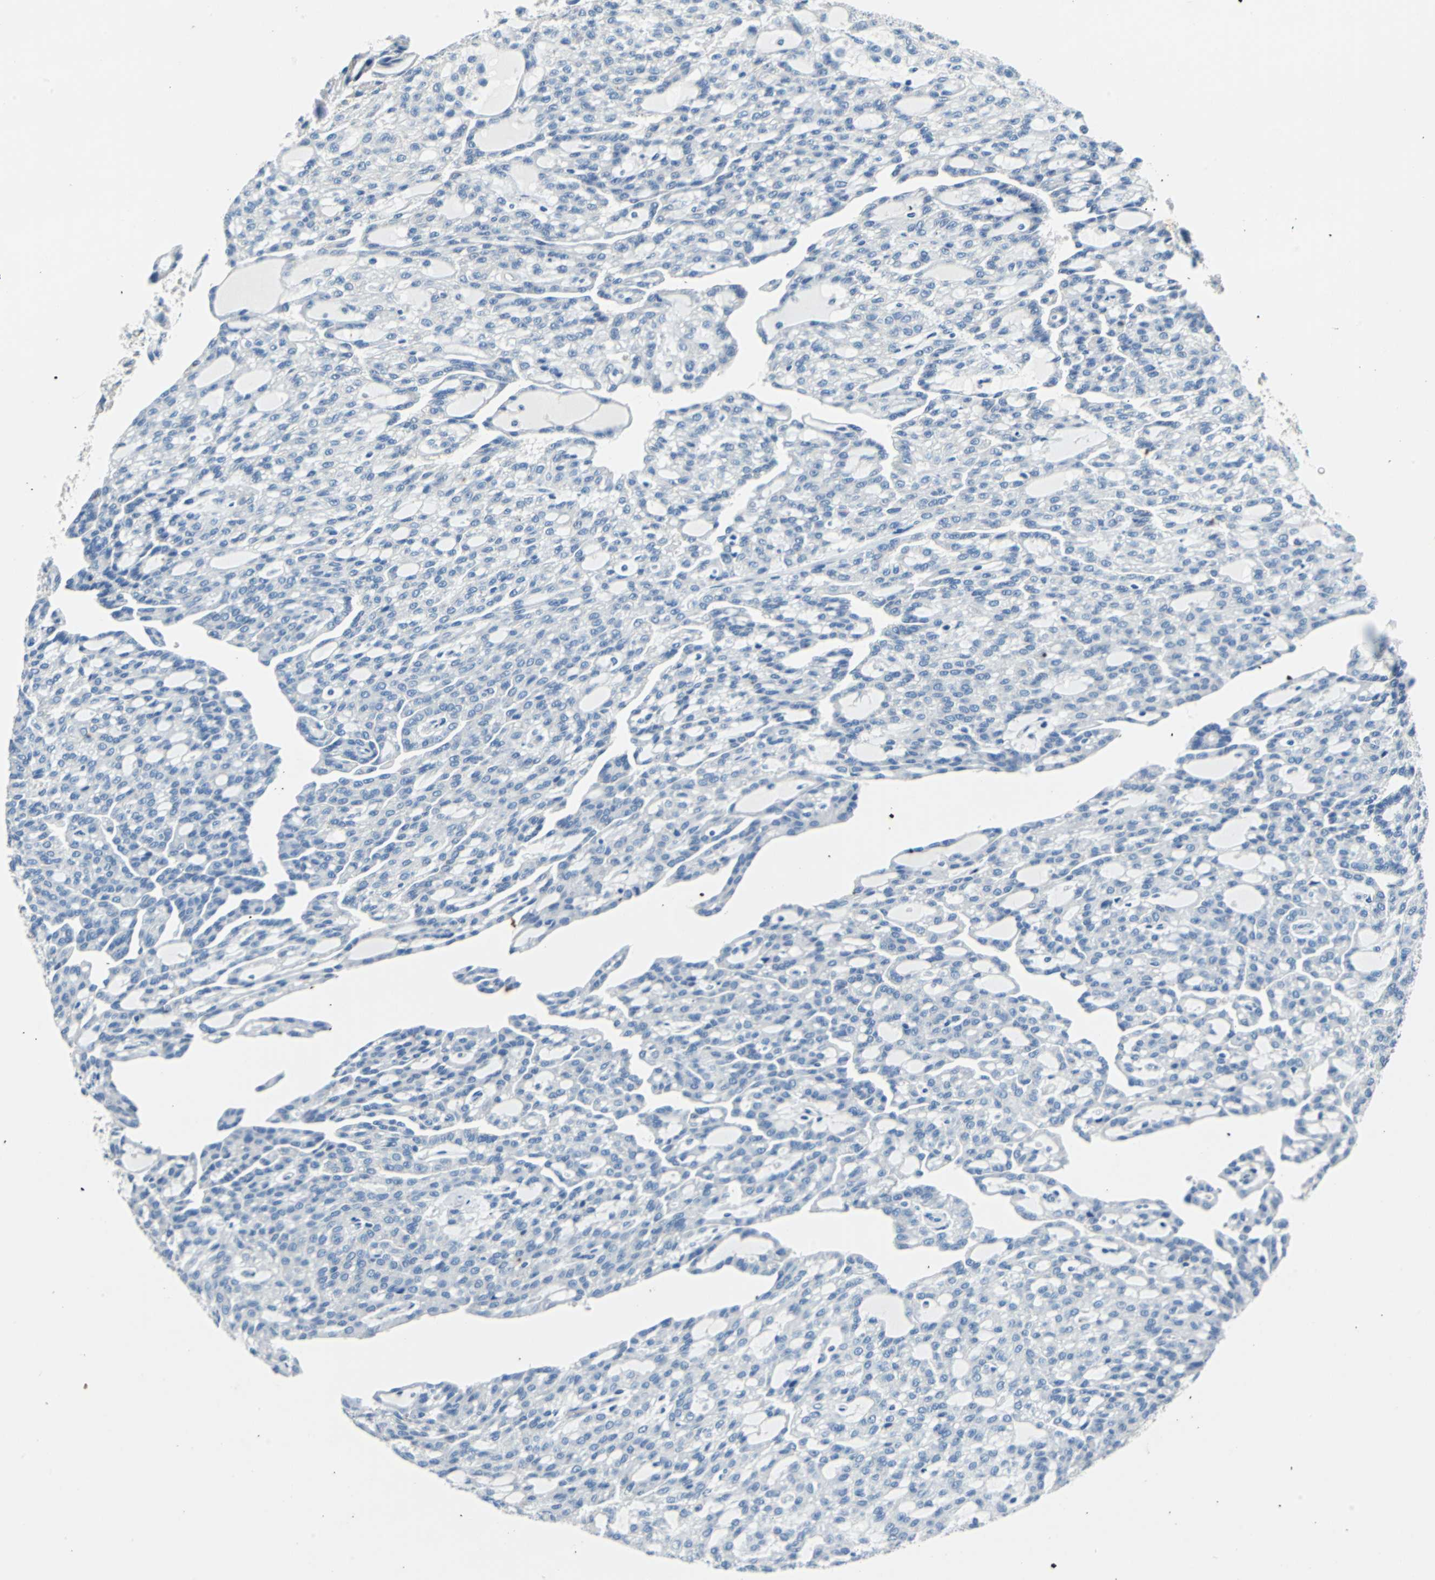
{"staining": {"intensity": "negative", "quantity": "none", "location": "none"}, "tissue": "renal cancer", "cell_type": "Tumor cells", "image_type": "cancer", "snomed": [{"axis": "morphology", "description": "Adenocarcinoma, NOS"}, {"axis": "topography", "description": "Kidney"}], "caption": "The immunohistochemistry photomicrograph has no significant positivity in tumor cells of renal cancer tissue.", "gene": "TEX264", "patient": {"sex": "male", "age": 63}}